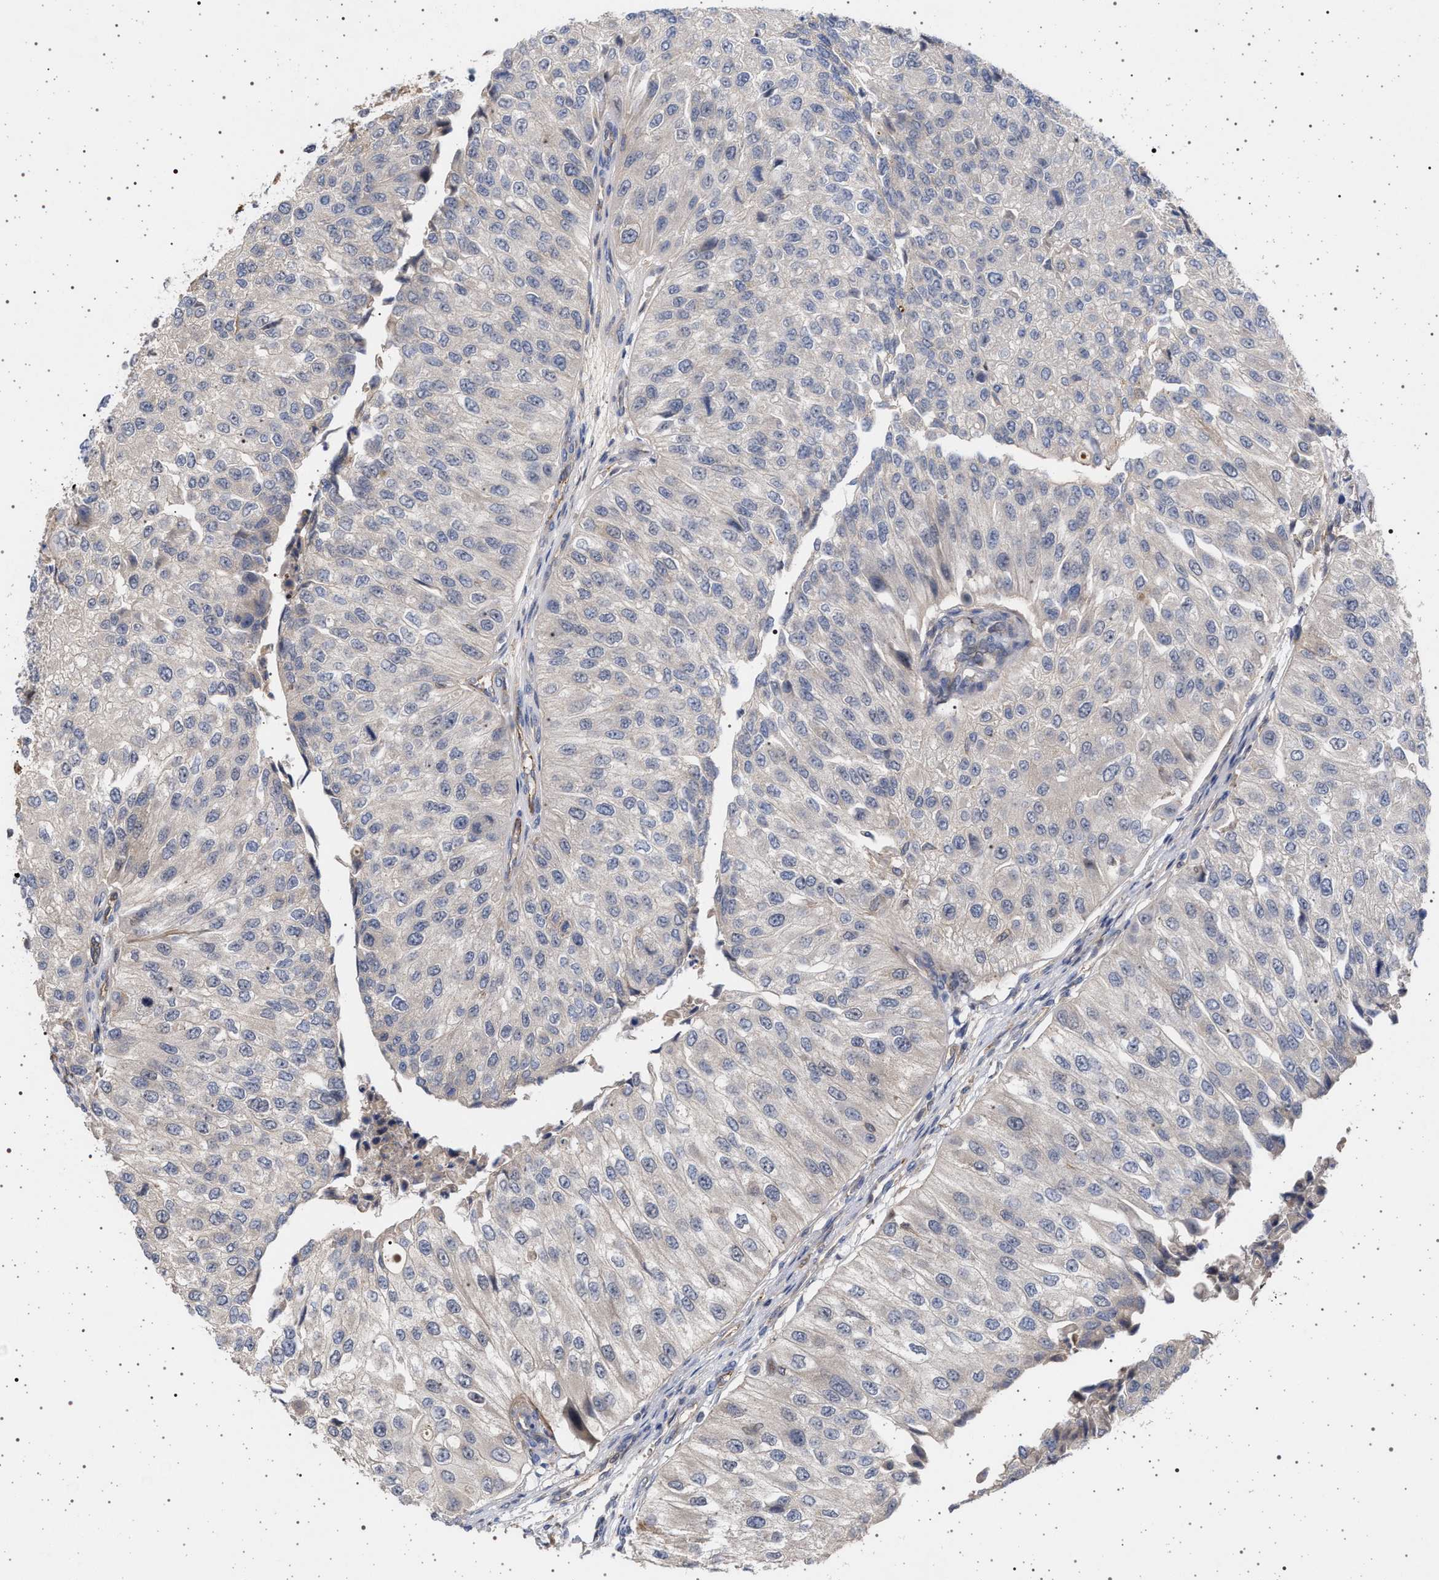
{"staining": {"intensity": "negative", "quantity": "none", "location": "none"}, "tissue": "urothelial cancer", "cell_type": "Tumor cells", "image_type": "cancer", "snomed": [{"axis": "morphology", "description": "Urothelial carcinoma, High grade"}, {"axis": "topography", "description": "Kidney"}, {"axis": "topography", "description": "Urinary bladder"}], "caption": "Immunohistochemical staining of human urothelial cancer exhibits no significant positivity in tumor cells.", "gene": "RBM48", "patient": {"sex": "male", "age": 77}}